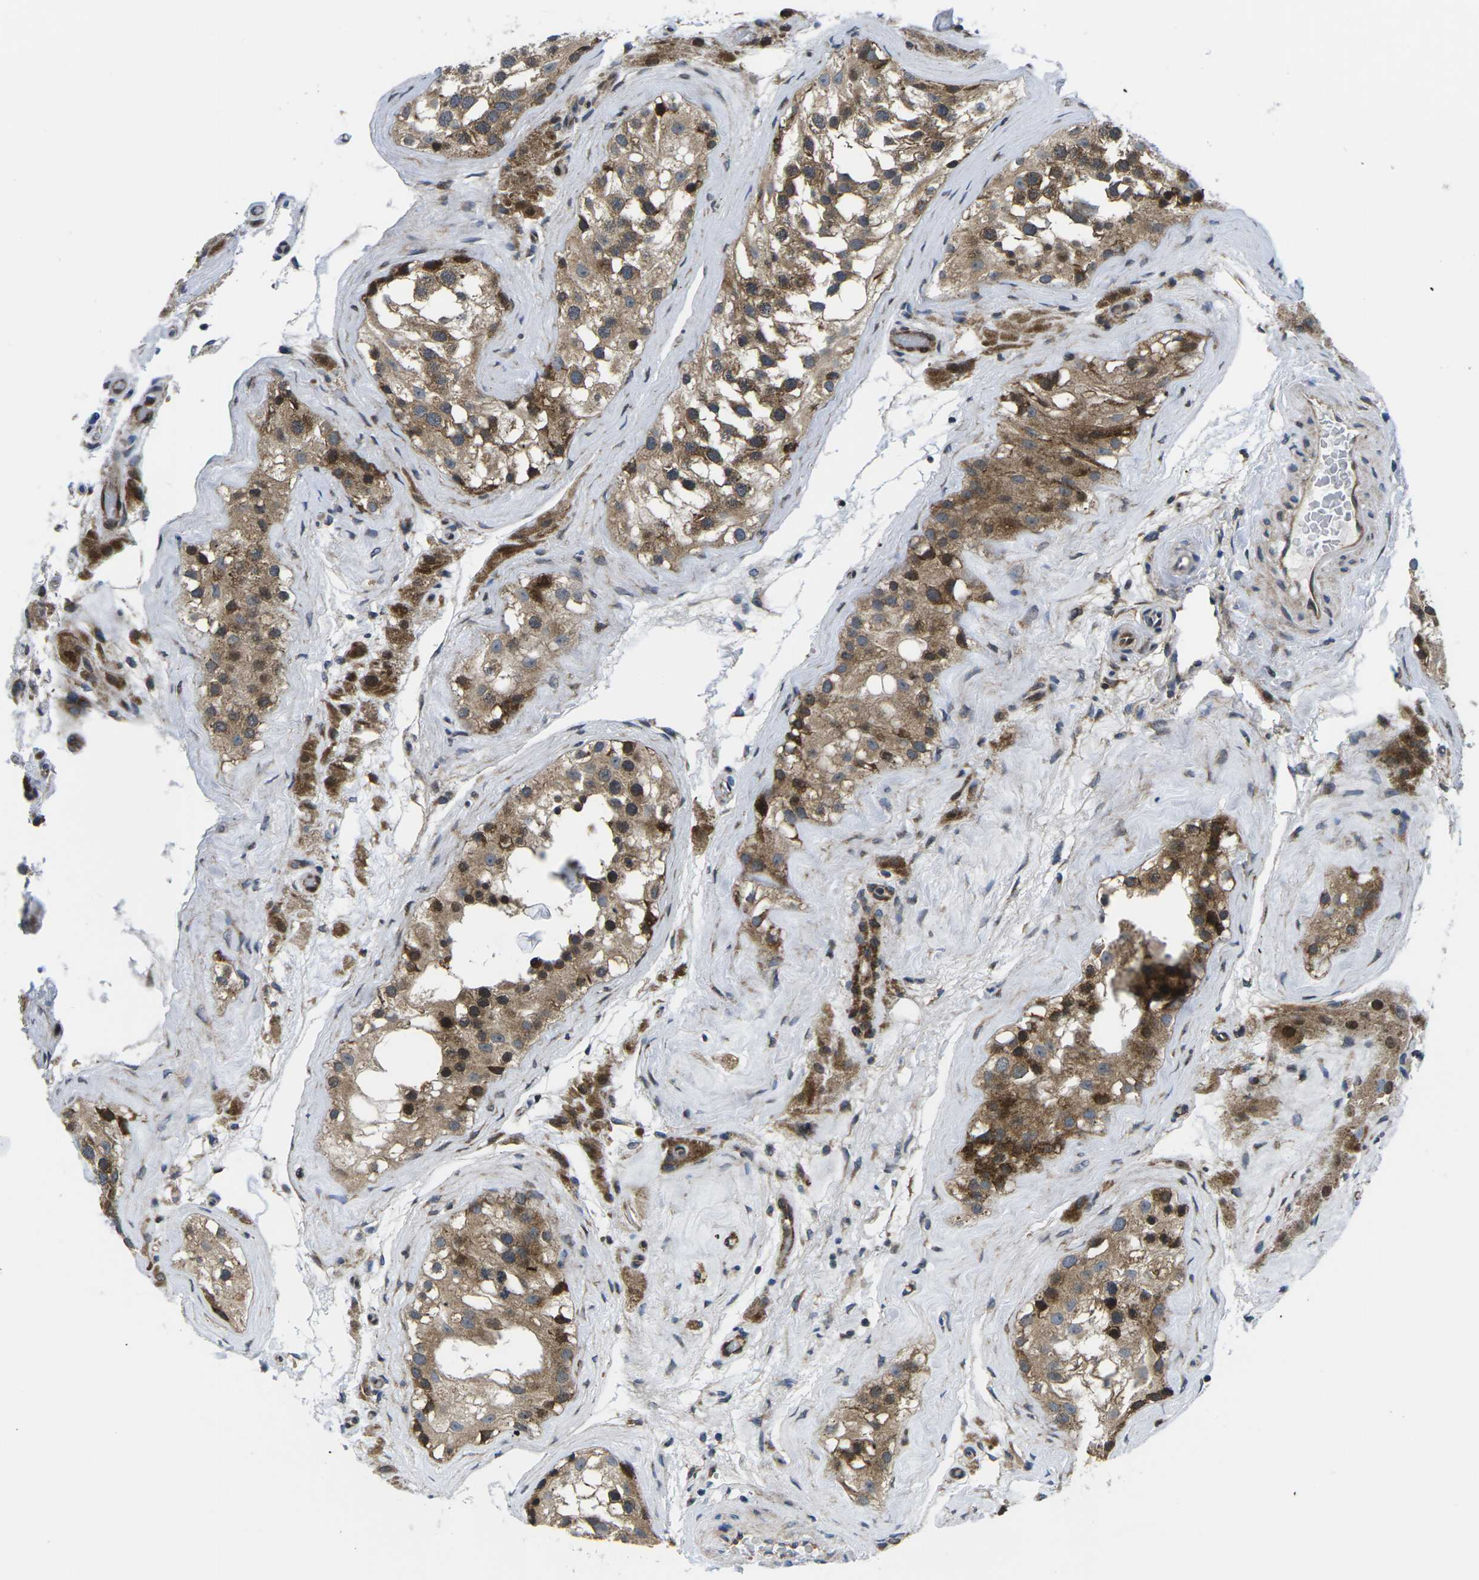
{"staining": {"intensity": "strong", "quantity": "25%-75%", "location": "cytoplasmic/membranous"}, "tissue": "testis", "cell_type": "Cells in seminiferous ducts", "image_type": "normal", "snomed": [{"axis": "morphology", "description": "Normal tissue, NOS"}, {"axis": "morphology", "description": "Seminoma, NOS"}, {"axis": "topography", "description": "Testis"}], "caption": "This photomicrograph exhibits normal testis stained with immunohistochemistry (IHC) to label a protein in brown. The cytoplasmic/membranous of cells in seminiferous ducts show strong positivity for the protein. Nuclei are counter-stained blue.", "gene": "EIF4E", "patient": {"sex": "male", "age": 71}}